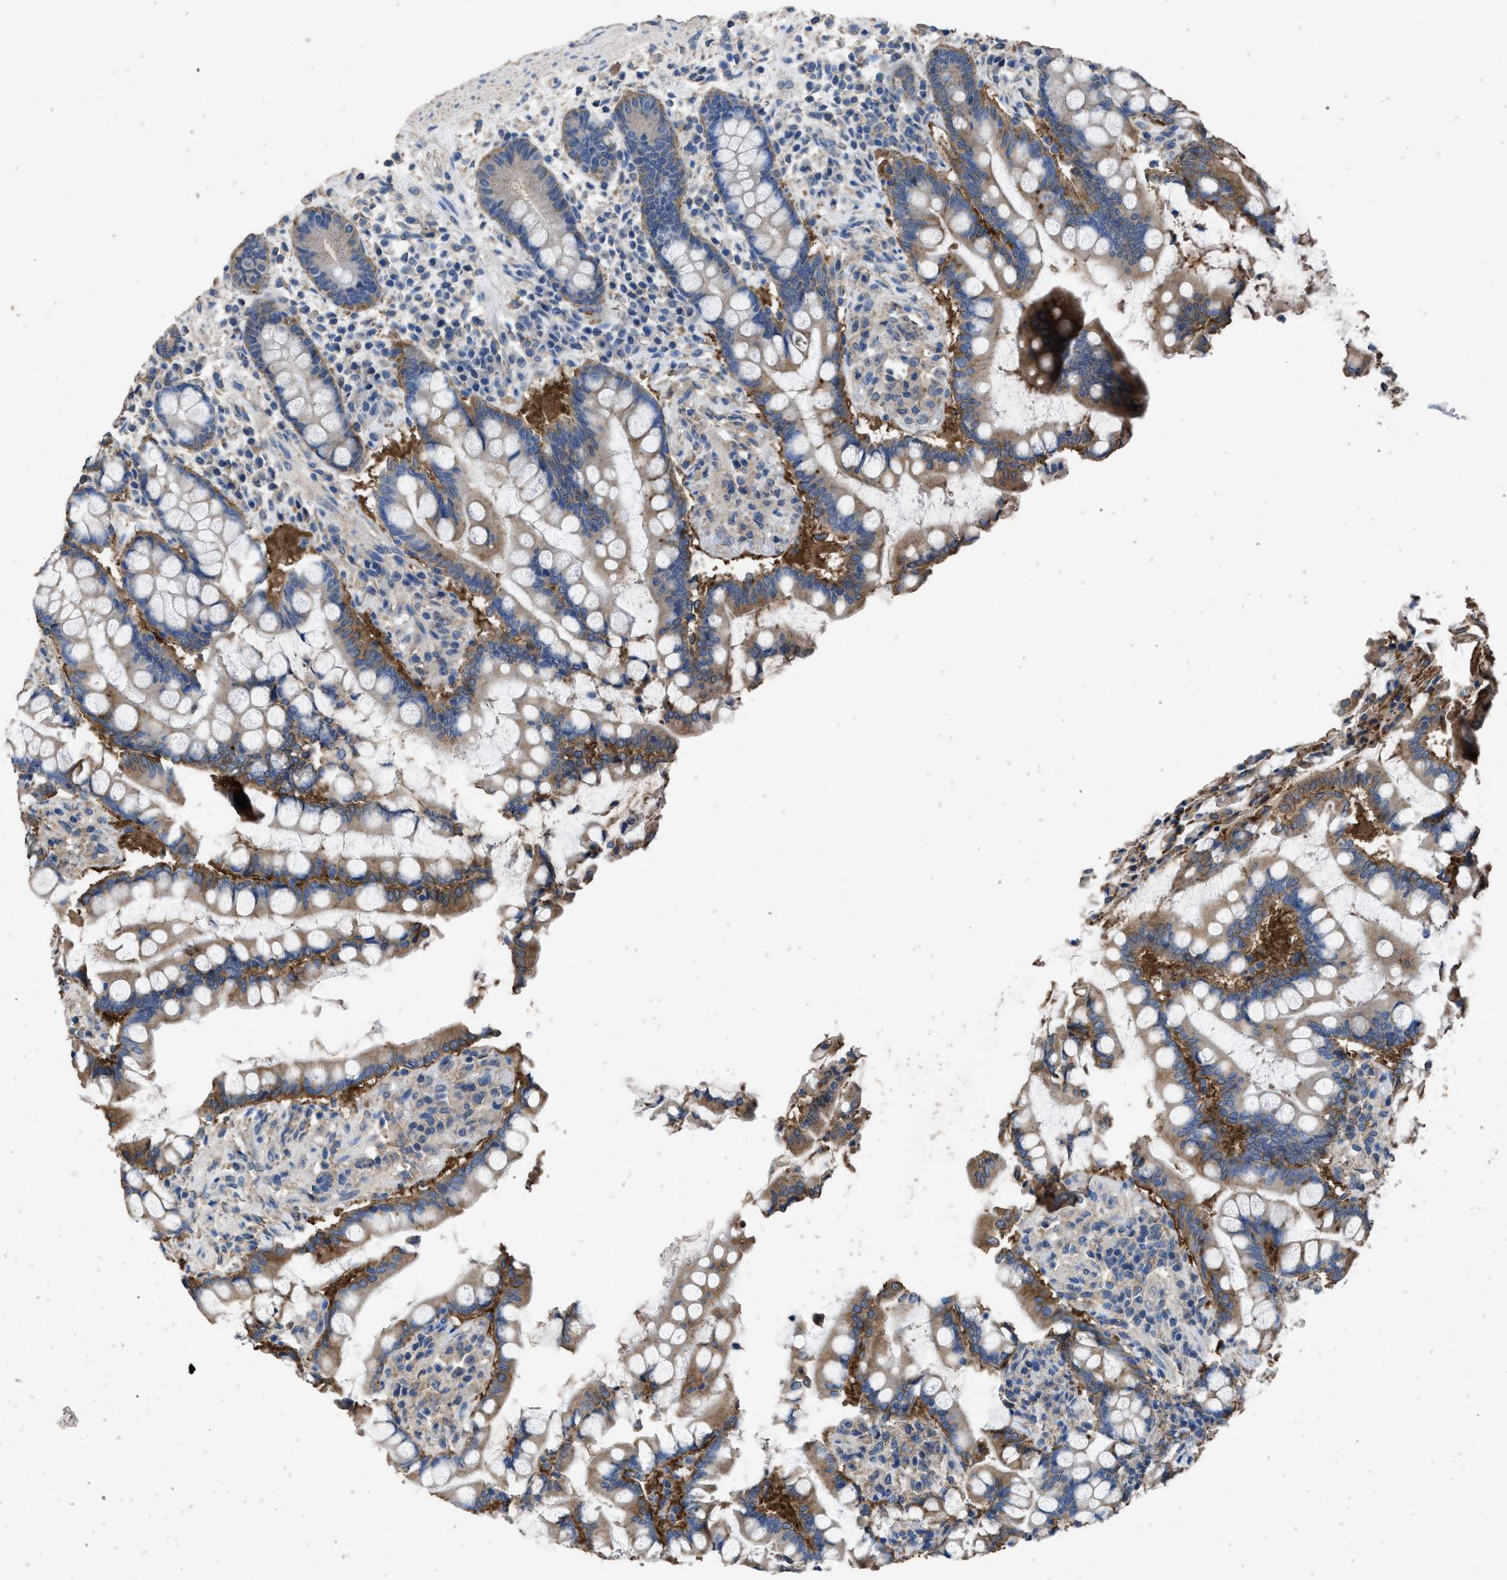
{"staining": {"intensity": "weak", "quantity": ">75%", "location": "cytoplasmic/membranous"}, "tissue": "colon", "cell_type": "Endothelial cells", "image_type": "normal", "snomed": [{"axis": "morphology", "description": "Normal tissue, NOS"}, {"axis": "topography", "description": "Colon"}], "caption": "A high-resolution photomicrograph shows IHC staining of normal colon, which shows weak cytoplasmic/membranous staining in approximately >75% of endothelial cells.", "gene": "ITSN1", "patient": {"sex": "male", "age": 73}}